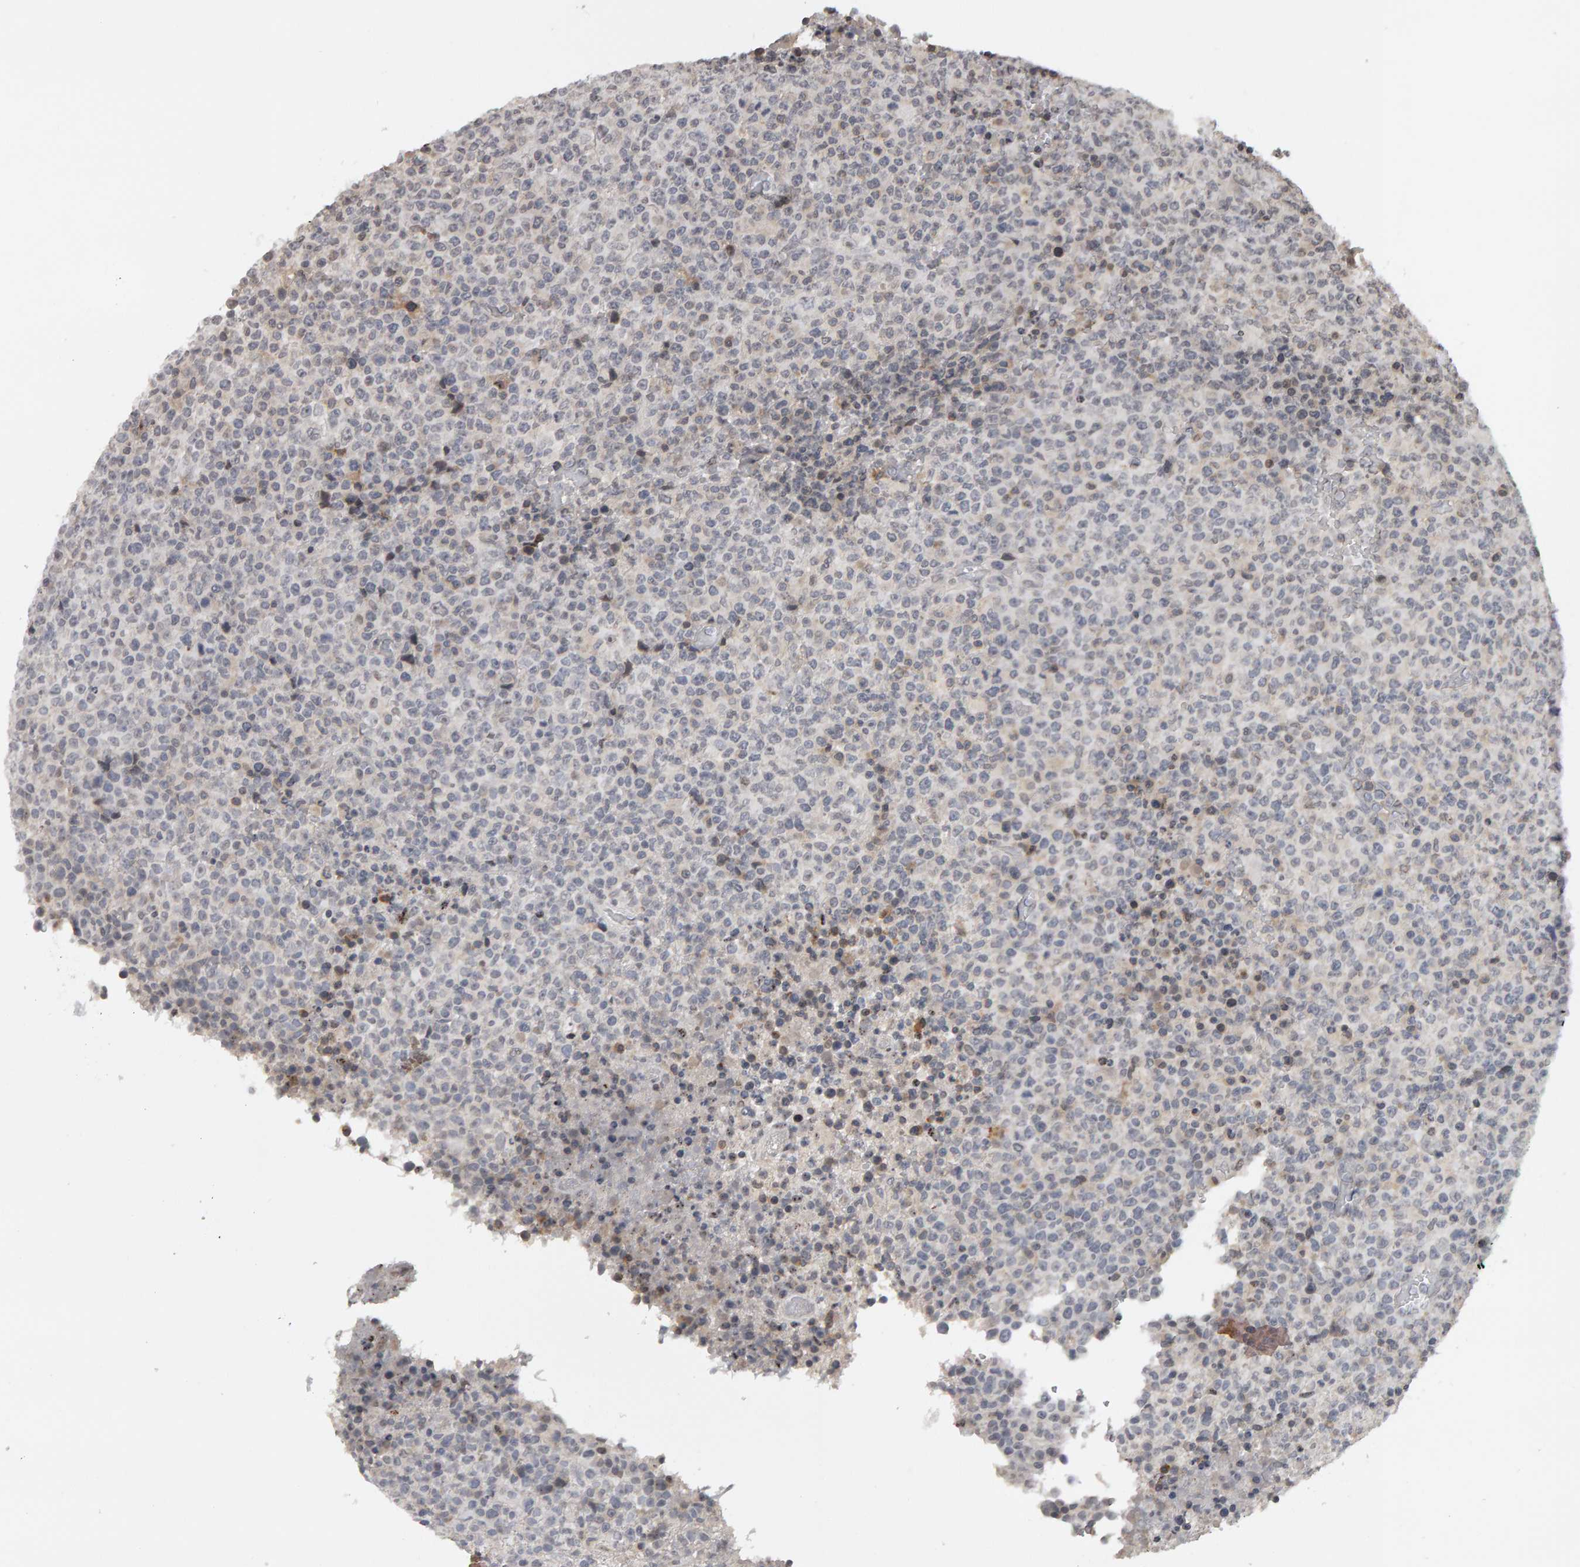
{"staining": {"intensity": "negative", "quantity": "none", "location": "none"}, "tissue": "lymphoma", "cell_type": "Tumor cells", "image_type": "cancer", "snomed": [{"axis": "morphology", "description": "Malignant lymphoma, non-Hodgkin's type, High grade"}, {"axis": "topography", "description": "Lymph node"}], "caption": "Immunohistochemical staining of human high-grade malignant lymphoma, non-Hodgkin's type reveals no significant expression in tumor cells.", "gene": "TRAM1", "patient": {"sex": "male", "age": 13}}